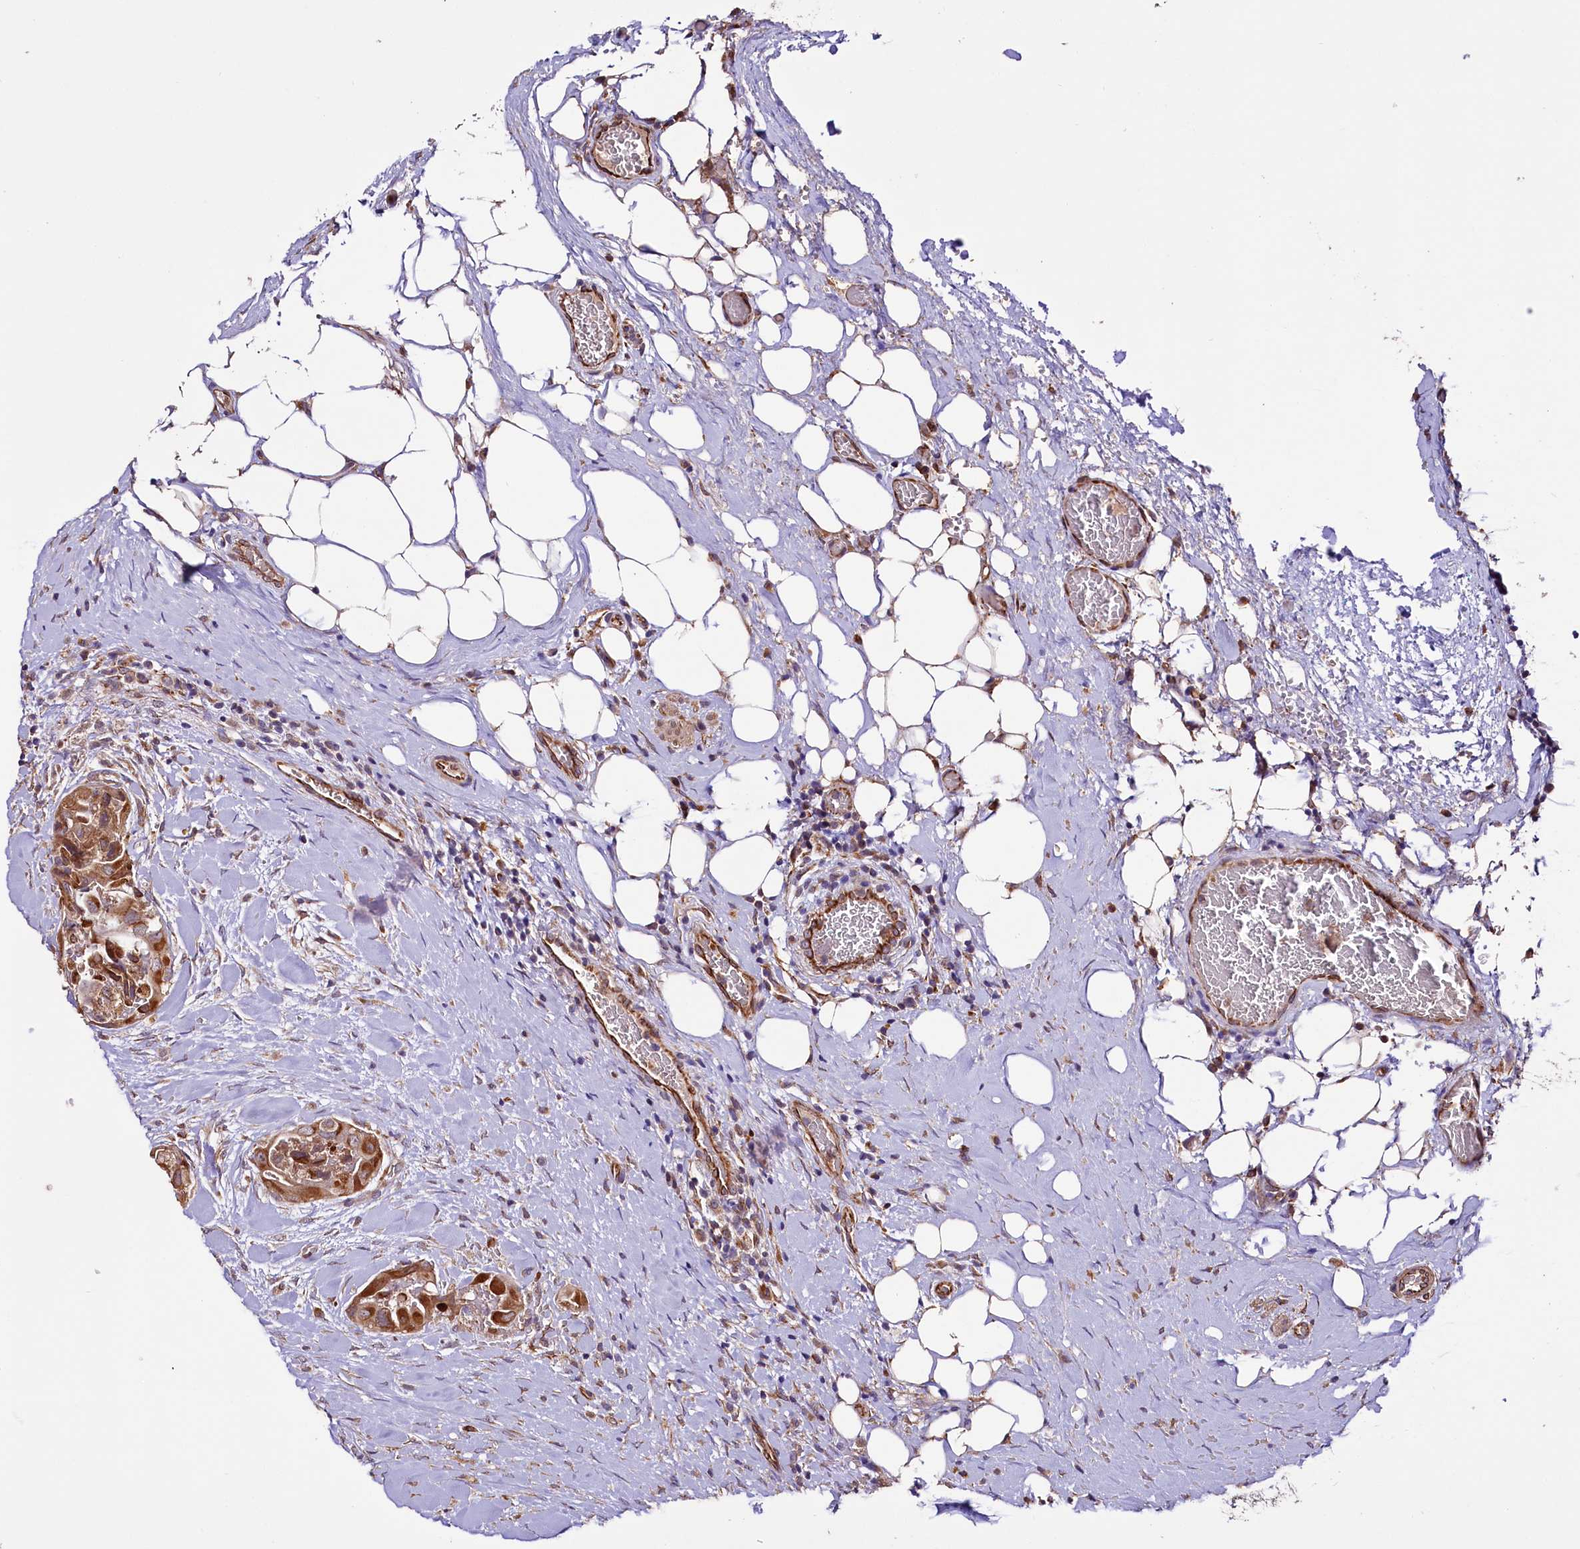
{"staining": {"intensity": "strong", "quantity": "25%-75%", "location": "cytoplasmic/membranous"}, "tissue": "thyroid cancer", "cell_type": "Tumor cells", "image_type": "cancer", "snomed": [{"axis": "morphology", "description": "Papillary adenocarcinoma, NOS"}, {"axis": "topography", "description": "Thyroid gland"}], "caption": "Thyroid cancer (papillary adenocarcinoma) stained with DAB immunohistochemistry shows high levels of strong cytoplasmic/membranous staining in approximately 25%-75% of tumor cells.", "gene": "TTC12", "patient": {"sex": "female", "age": 59}}